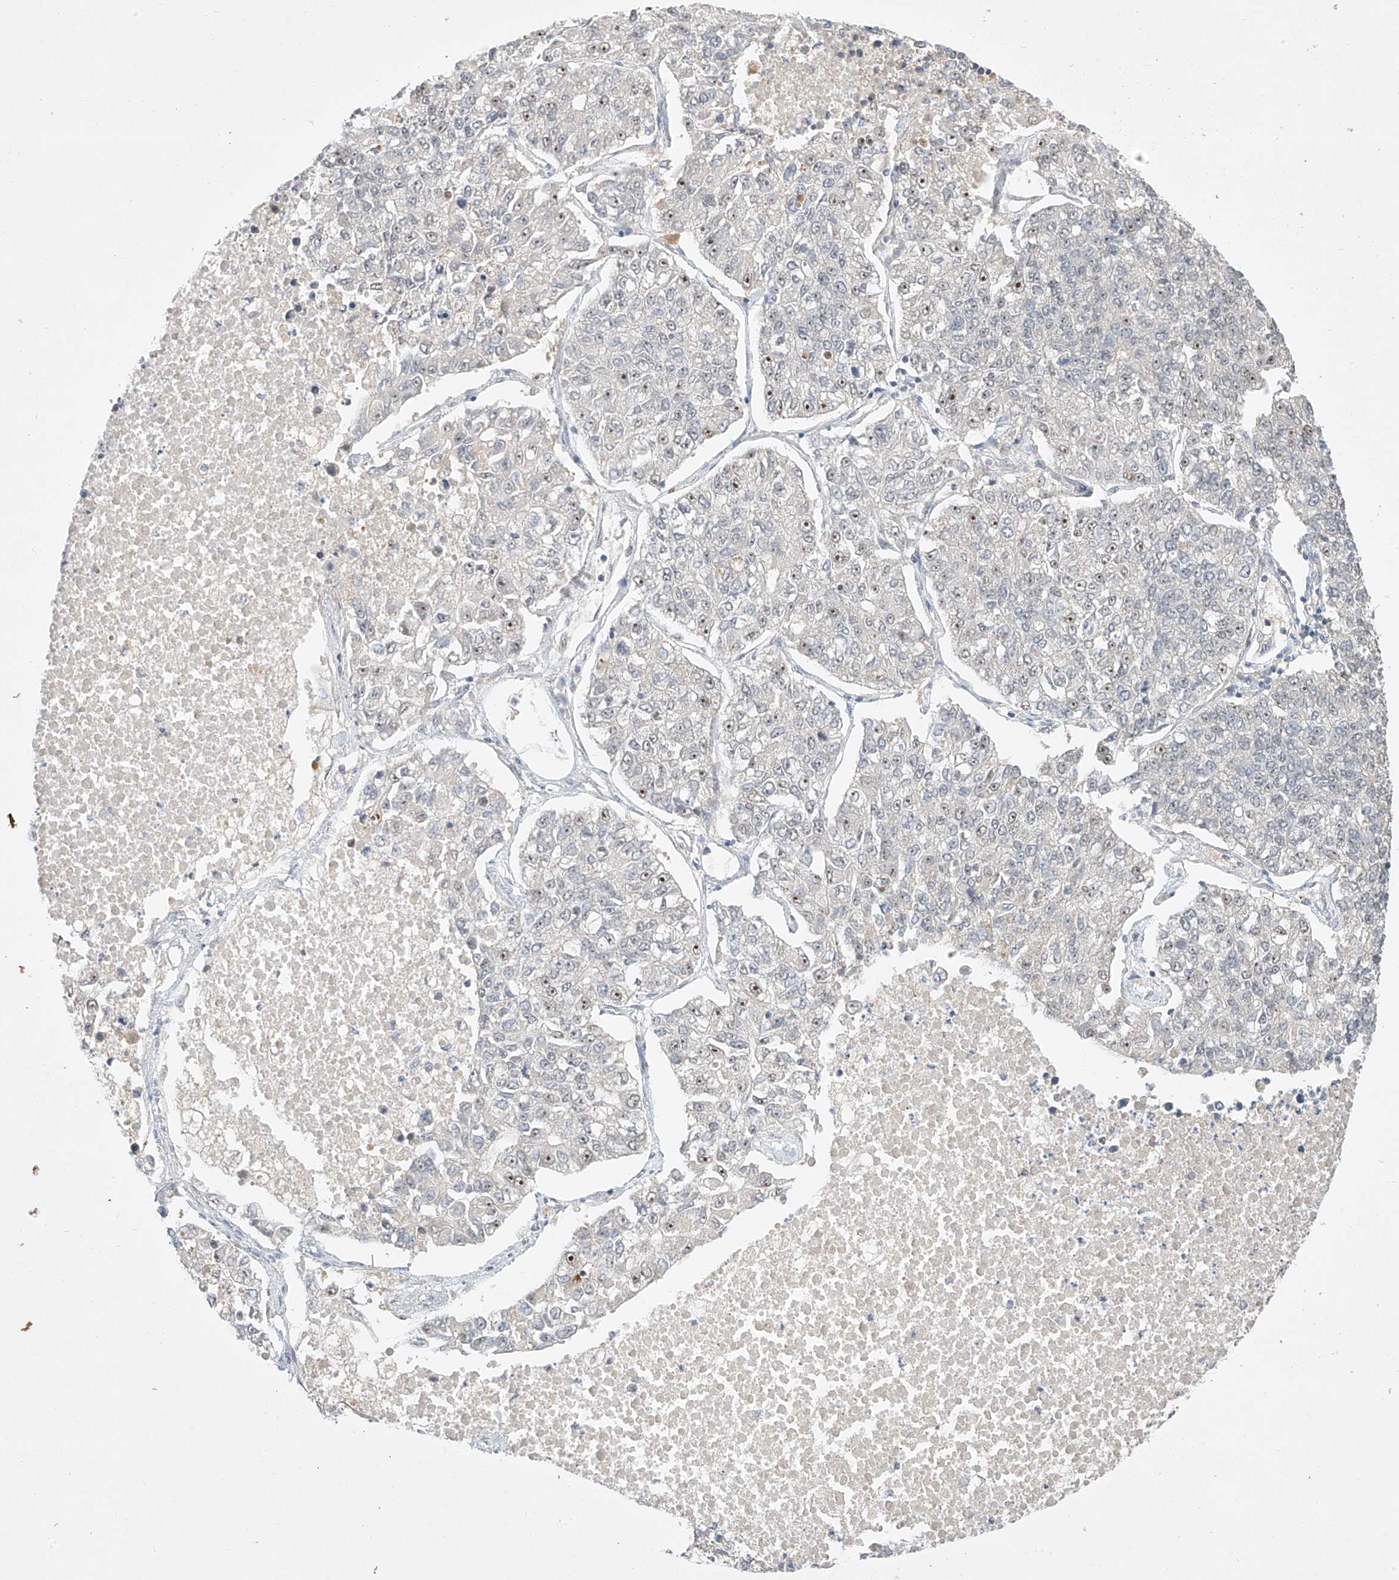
{"staining": {"intensity": "weak", "quantity": "<25%", "location": "nuclear"}, "tissue": "lung cancer", "cell_type": "Tumor cells", "image_type": "cancer", "snomed": [{"axis": "morphology", "description": "Adenocarcinoma, NOS"}, {"axis": "topography", "description": "Lung"}], "caption": "This is an IHC histopathology image of lung cancer (adenocarcinoma). There is no expression in tumor cells.", "gene": "TASP1", "patient": {"sex": "male", "age": 49}}